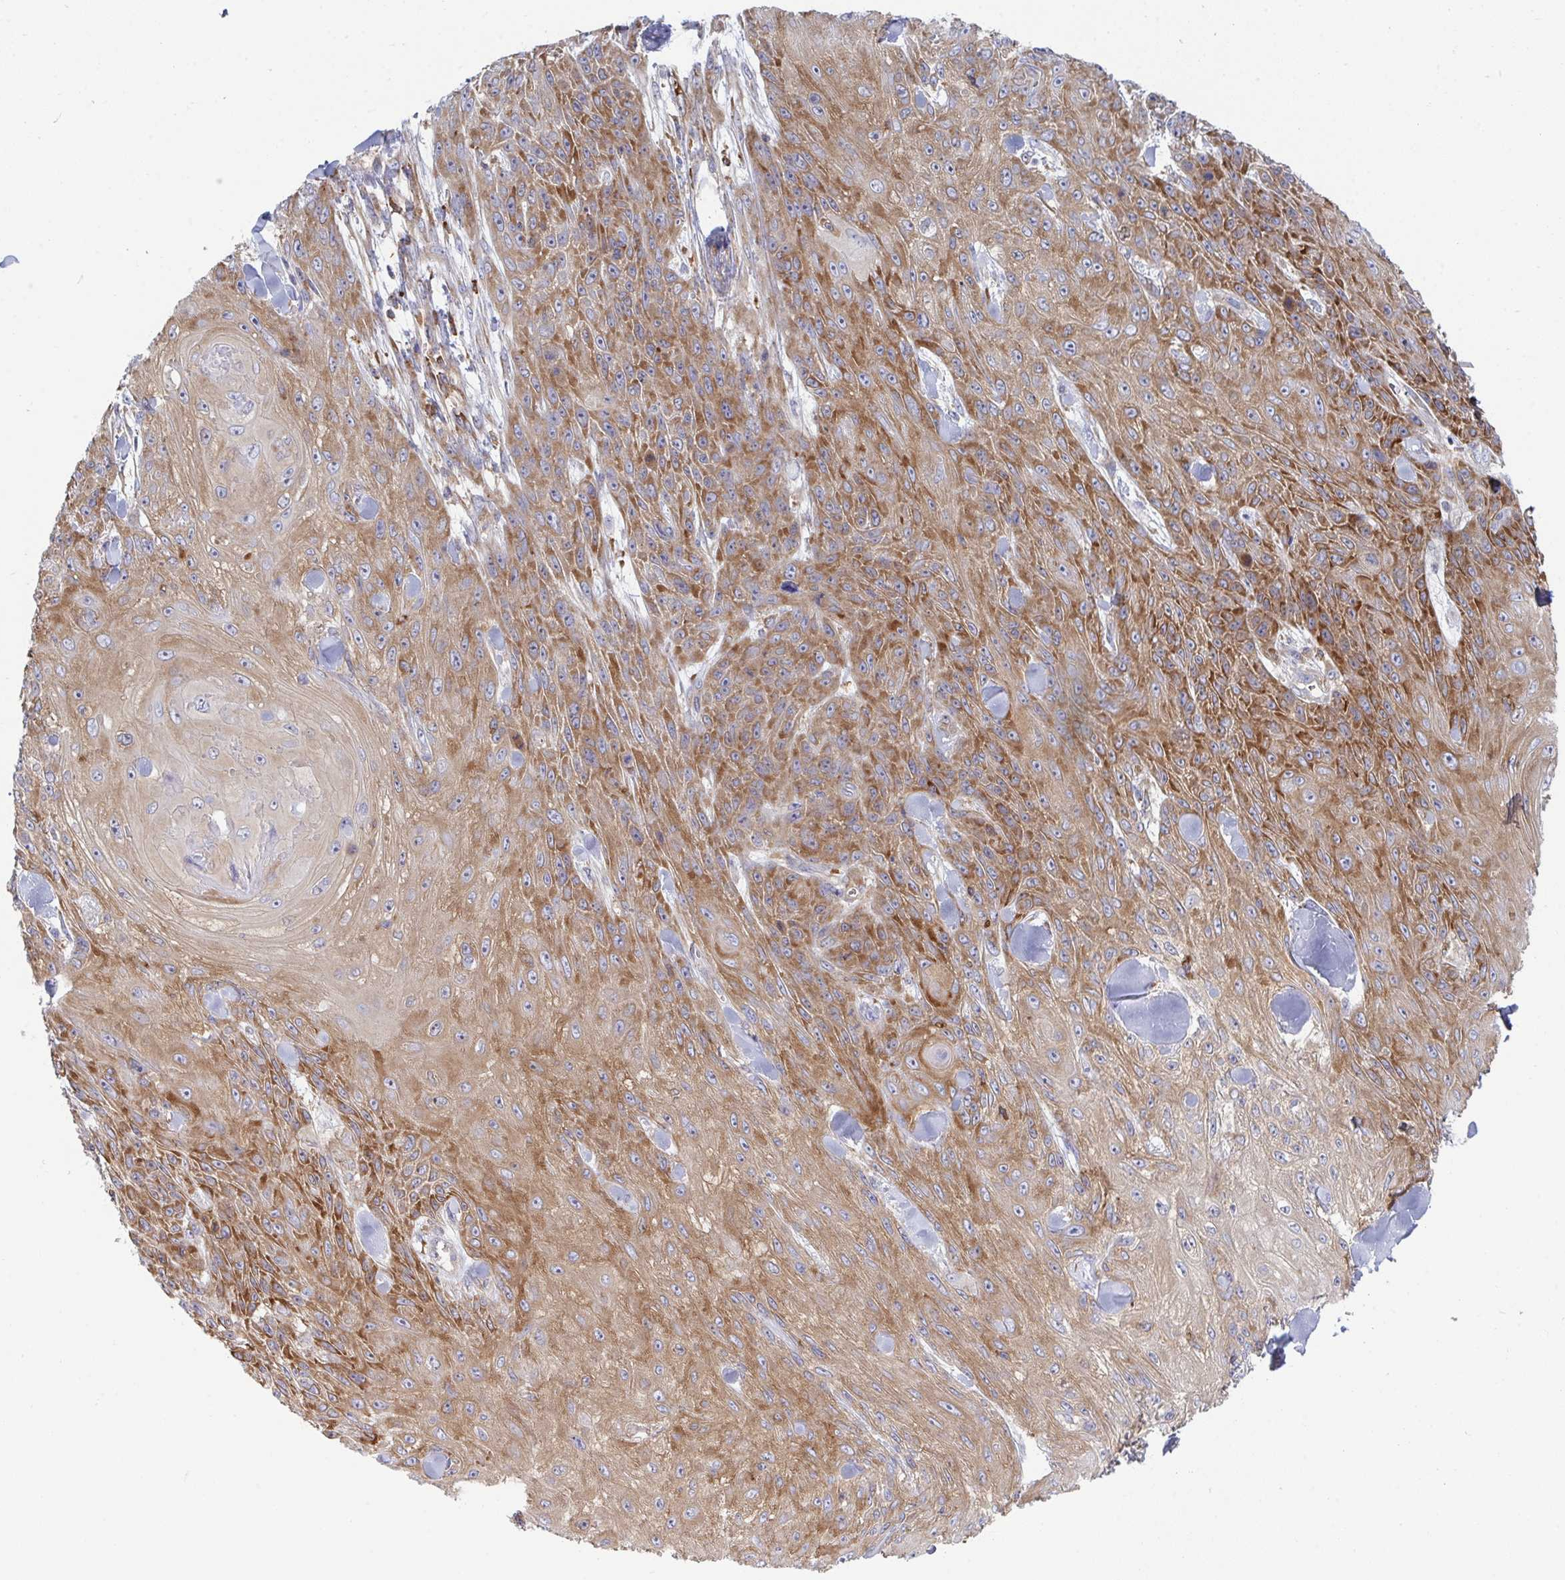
{"staining": {"intensity": "moderate", "quantity": ">75%", "location": "cytoplasmic/membranous"}, "tissue": "skin cancer", "cell_type": "Tumor cells", "image_type": "cancer", "snomed": [{"axis": "morphology", "description": "Squamous cell carcinoma, NOS"}, {"axis": "topography", "description": "Skin"}], "caption": "Immunohistochemistry staining of skin cancer (squamous cell carcinoma), which exhibits medium levels of moderate cytoplasmic/membranous expression in about >75% of tumor cells indicating moderate cytoplasmic/membranous protein expression. The staining was performed using DAB (brown) for protein detection and nuclei were counterstained in hematoxylin (blue).", "gene": "WNK1", "patient": {"sex": "male", "age": 88}}